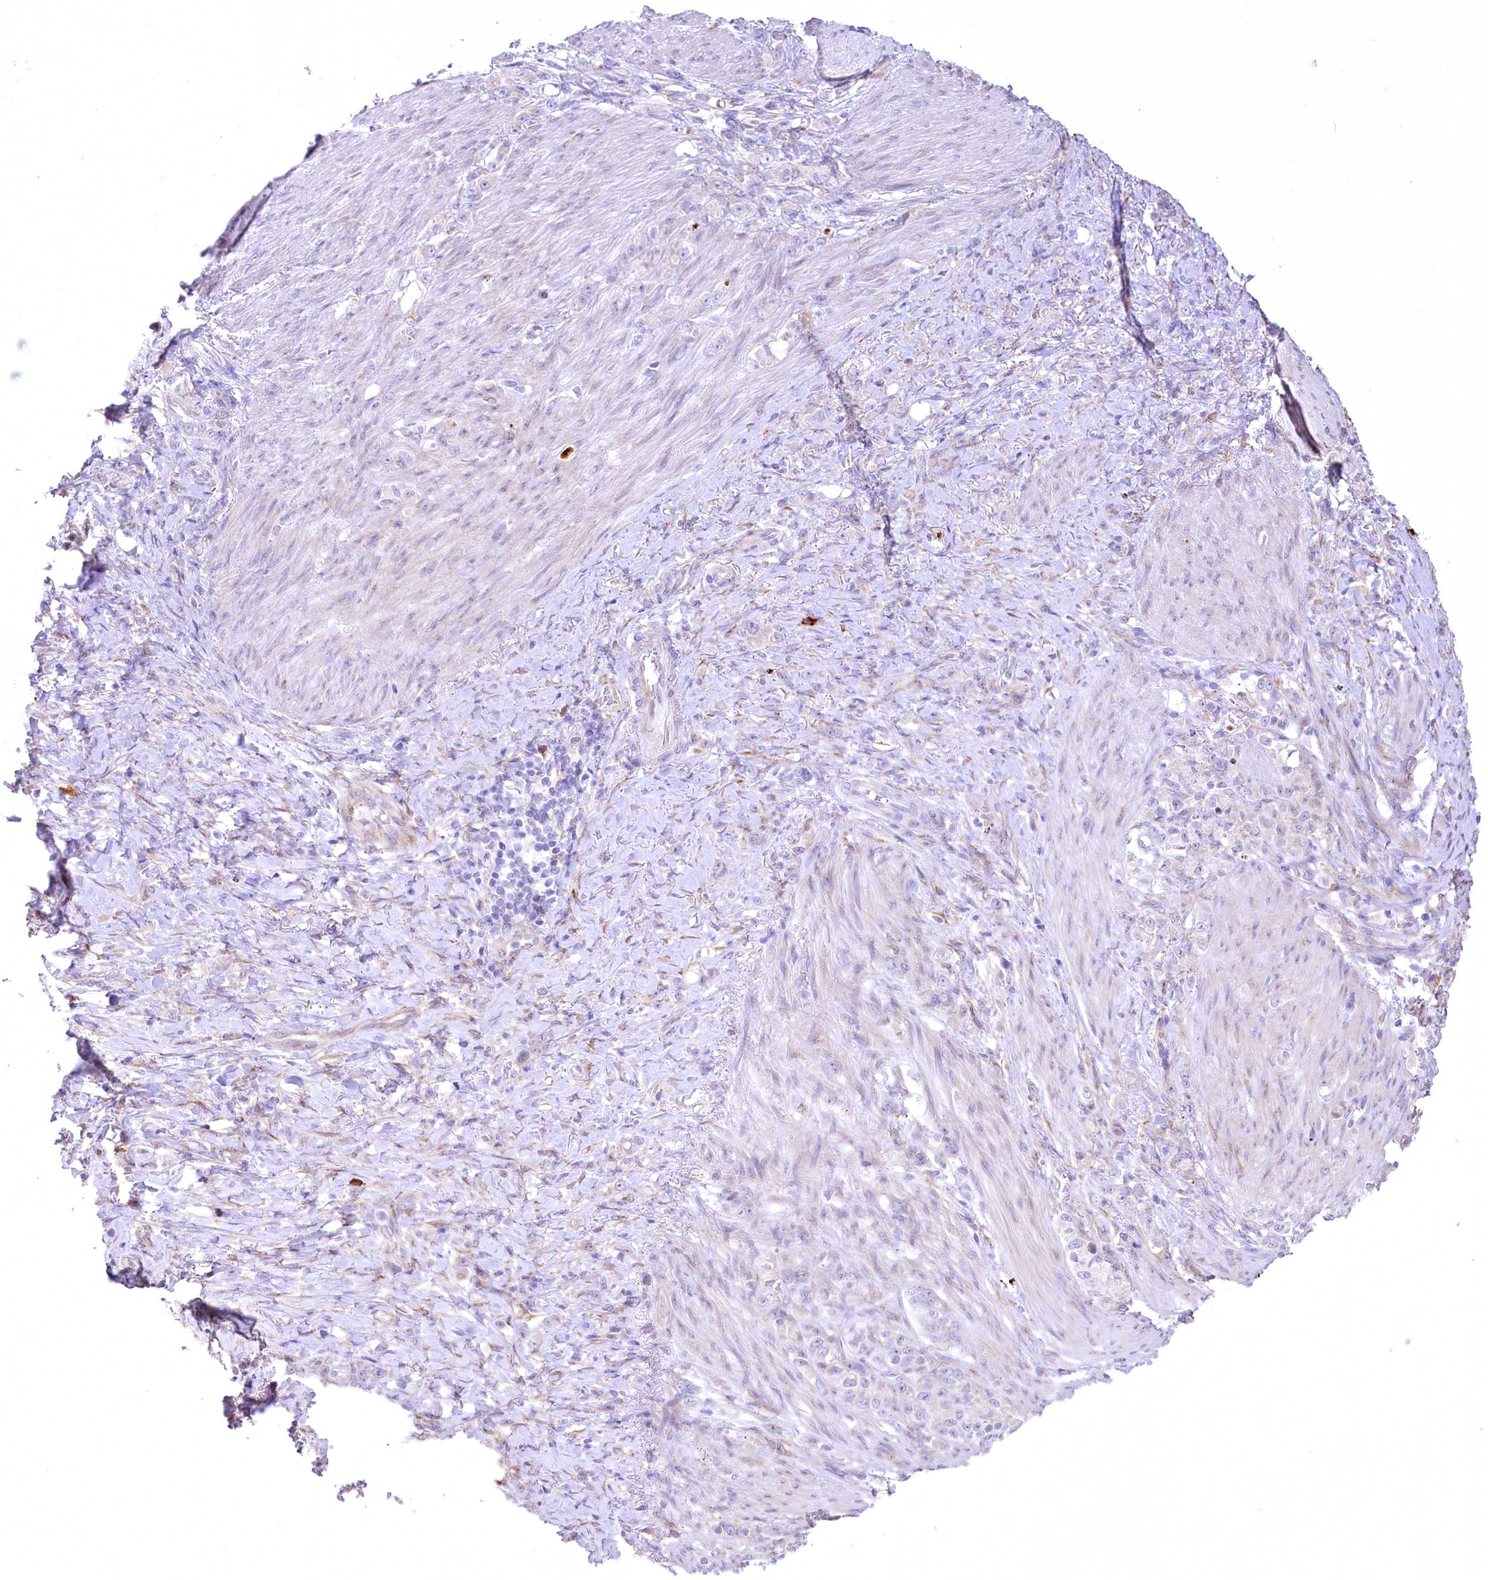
{"staining": {"intensity": "negative", "quantity": "none", "location": "none"}, "tissue": "stomach cancer", "cell_type": "Tumor cells", "image_type": "cancer", "snomed": [{"axis": "morphology", "description": "Adenocarcinoma, NOS"}, {"axis": "topography", "description": "Stomach"}], "caption": "Immunohistochemistry (IHC) micrograph of stomach adenocarcinoma stained for a protein (brown), which reveals no expression in tumor cells.", "gene": "NCKAP5", "patient": {"sex": "female", "age": 79}}